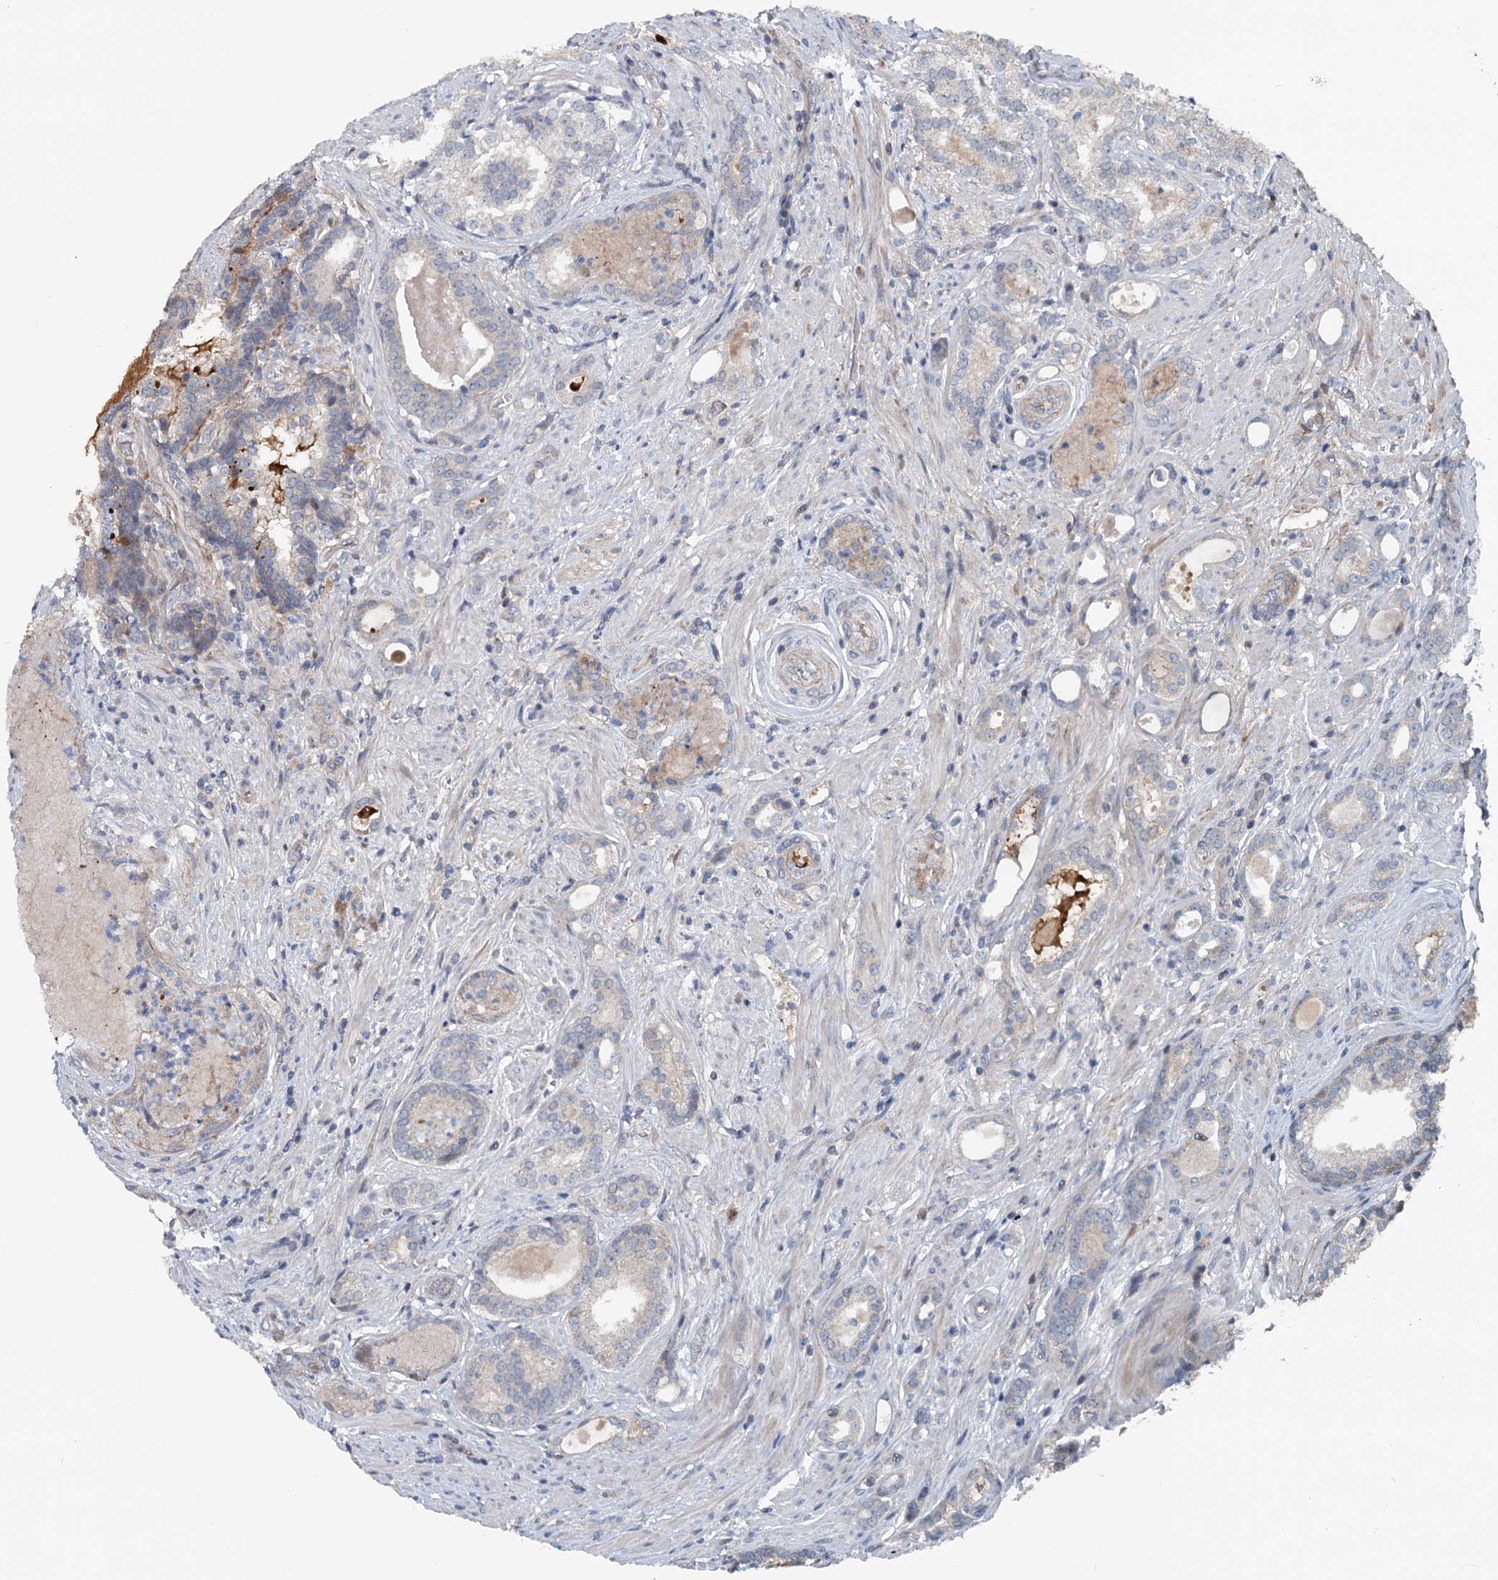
{"staining": {"intensity": "strong", "quantity": "<25%", "location": "cytoplasmic/membranous"}, "tissue": "prostate cancer", "cell_type": "Tumor cells", "image_type": "cancer", "snomed": [{"axis": "morphology", "description": "Adenocarcinoma, High grade"}, {"axis": "topography", "description": "Prostate"}], "caption": "Tumor cells reveal medium levels of strong cytoplasmic/membranous expression in approximately <25% of cells in adenocarcinoma (high-grade) (prostate).", "gene": "TEDC1", "patient": {"sex": "male", "age": 58}}